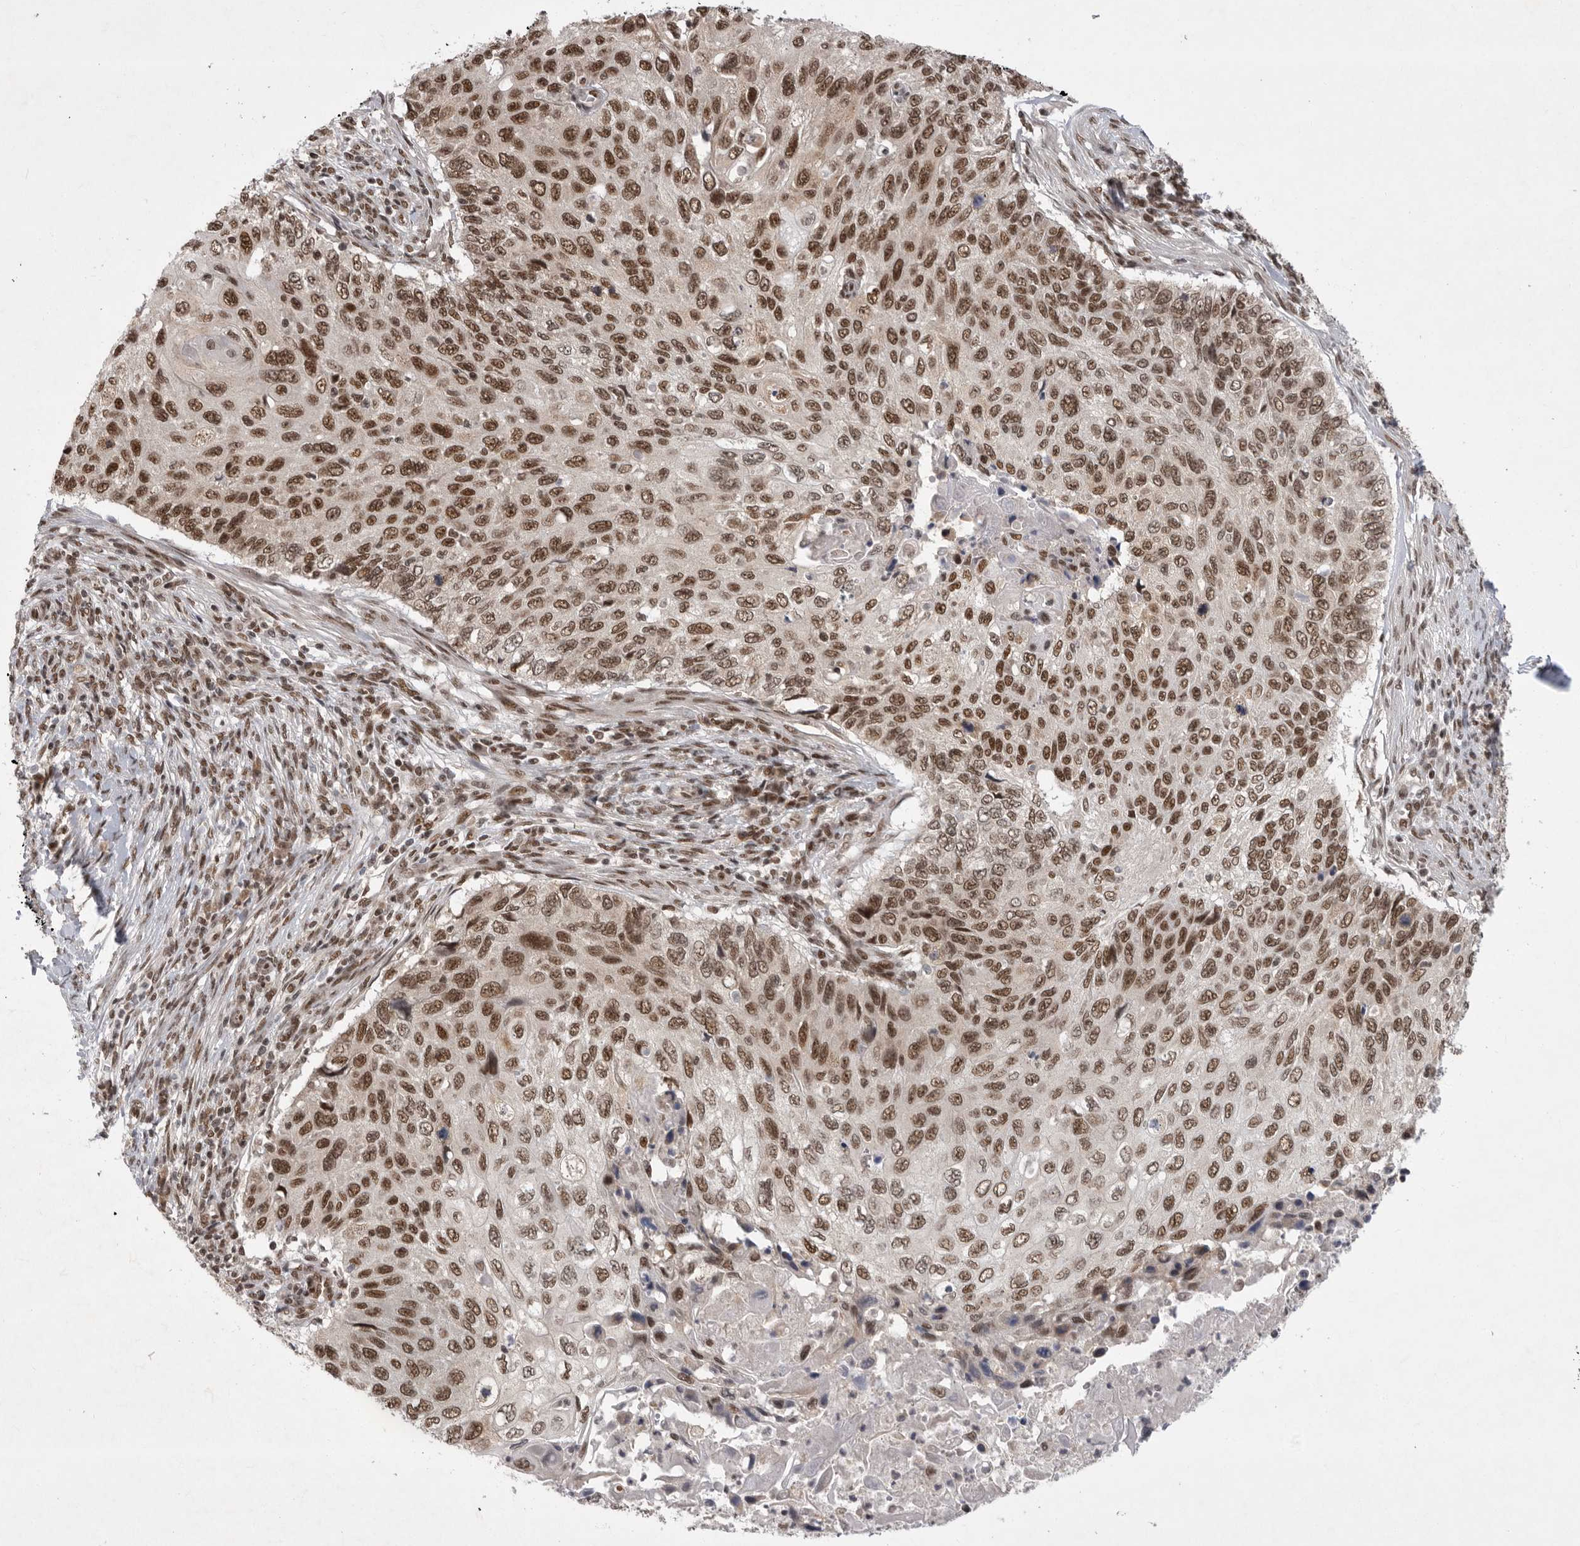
{"staining": {"intensity": "moderate", "quantity": ">75%", "location": "nuclear"}, "tissue": "cervical cancer", "cell_type": "Tumor cells", "image_type": "cancer", "snomed": [{"axis": "morphology", "description": "Squamous cell carcinoma, NOS"}, {"axis": "topography", "description": "Cervix"}], "caption": "Immunohistochemical staining of human cervical cancer (squamous cell carcinoma) reveals medium levels of moderate nuclear expression in about >75% of tumor cells.", "gene": "ZNF830", "patient": {"sex": "female", "age": 70}}